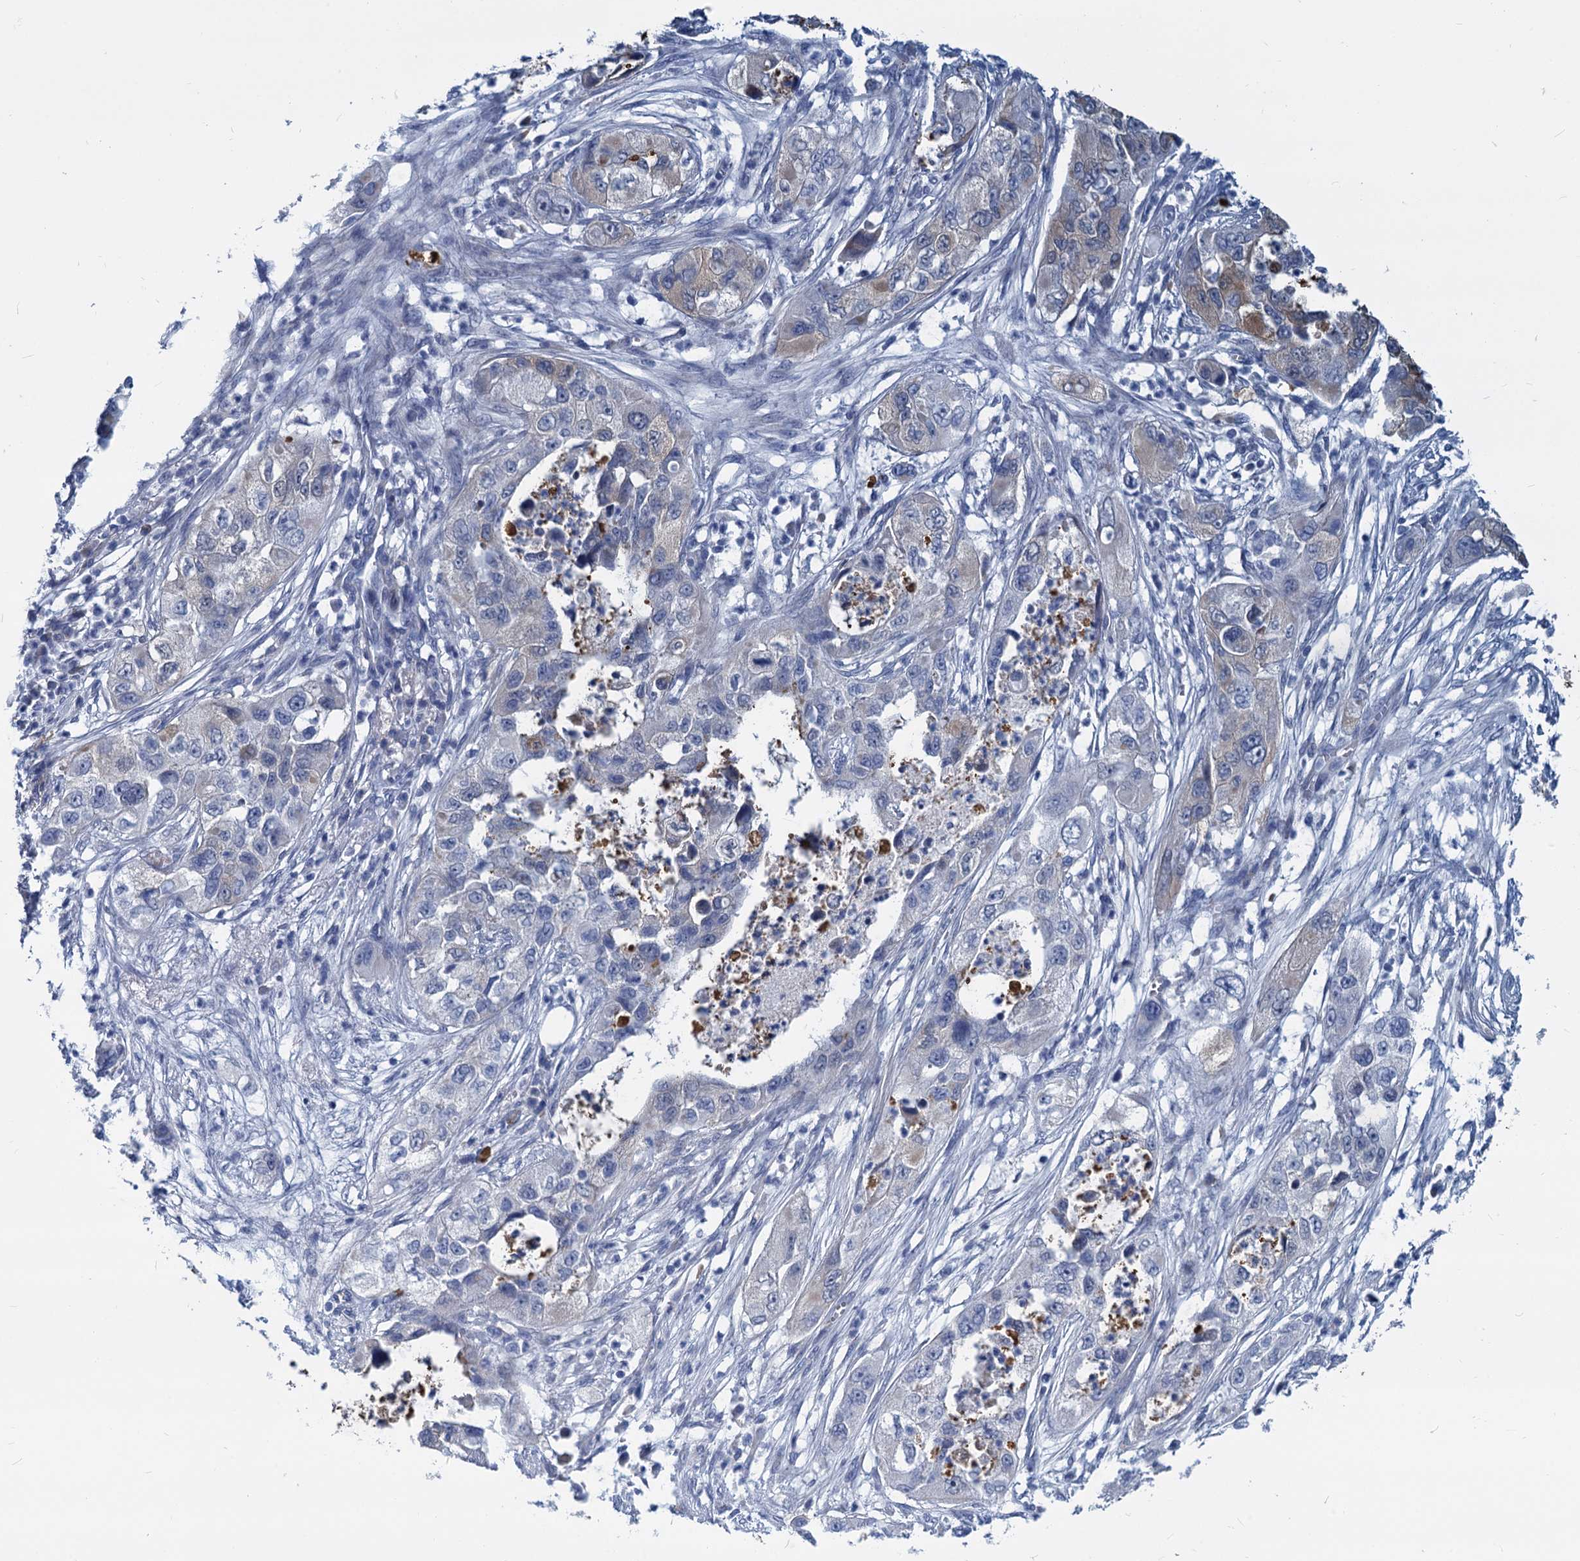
{"staining": {"intensity": "weak", "quantity": "<25%", "location": "cytoplasmic/membranous"}, "tissue": "pancreatic cancer", "cell_type": "Tumor cells", "image_type": "cancer", "snomed": [{"axis": "morphology", "description": "Adenocarcinoma, NOS"}, {"axis": "topography", "description": "Pancreas"}], "caption": "An image of adenocarcinoma (pancreatic) stained for a protein displays no brown staining in tumor cells.", "gene": "GSTM3", "patient": {"sex": "female", "age": 78}}